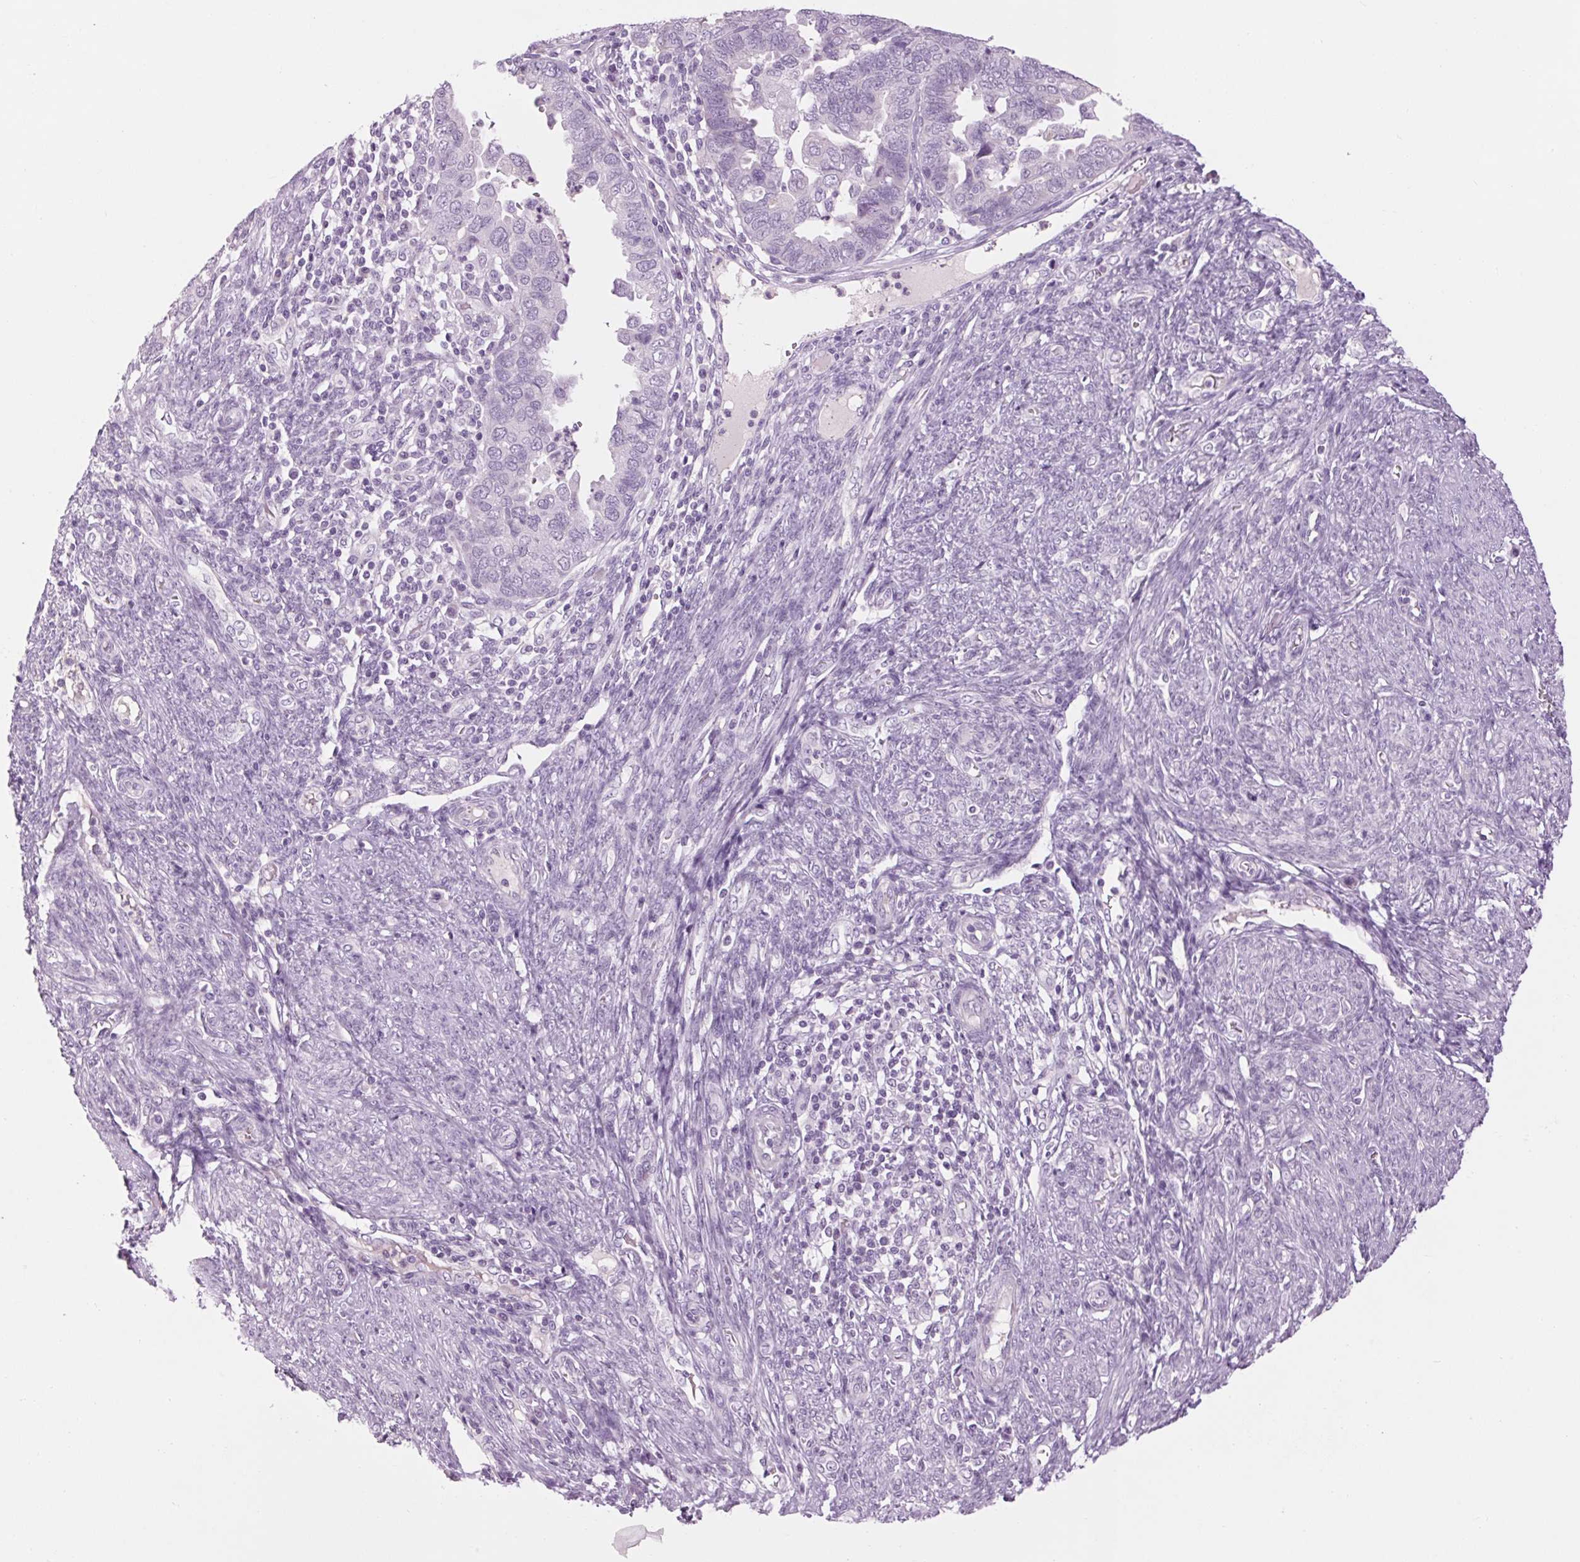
{"staining": {"intensity": "negative", "quantity": "none", "location": "none"}, "tissue": "endometrial cancer", "cell_type": "Tumor cells", "image_type": "cancer", "snomed": [{"axis": "morphology", "description": "Adenocarcinoma, NOS"}, {"axis": "topography", "description": "Endometrium"}], "caption": "A histopathology image of endometrial cancer stained for a protein exhibits no brown staining in tumor cells. (DAB (3,3'-diaminobenzidine) immunohistochemistry, high magnification).", "gene": "RPTN", "patient": {"sex": "female", "age": 79}}